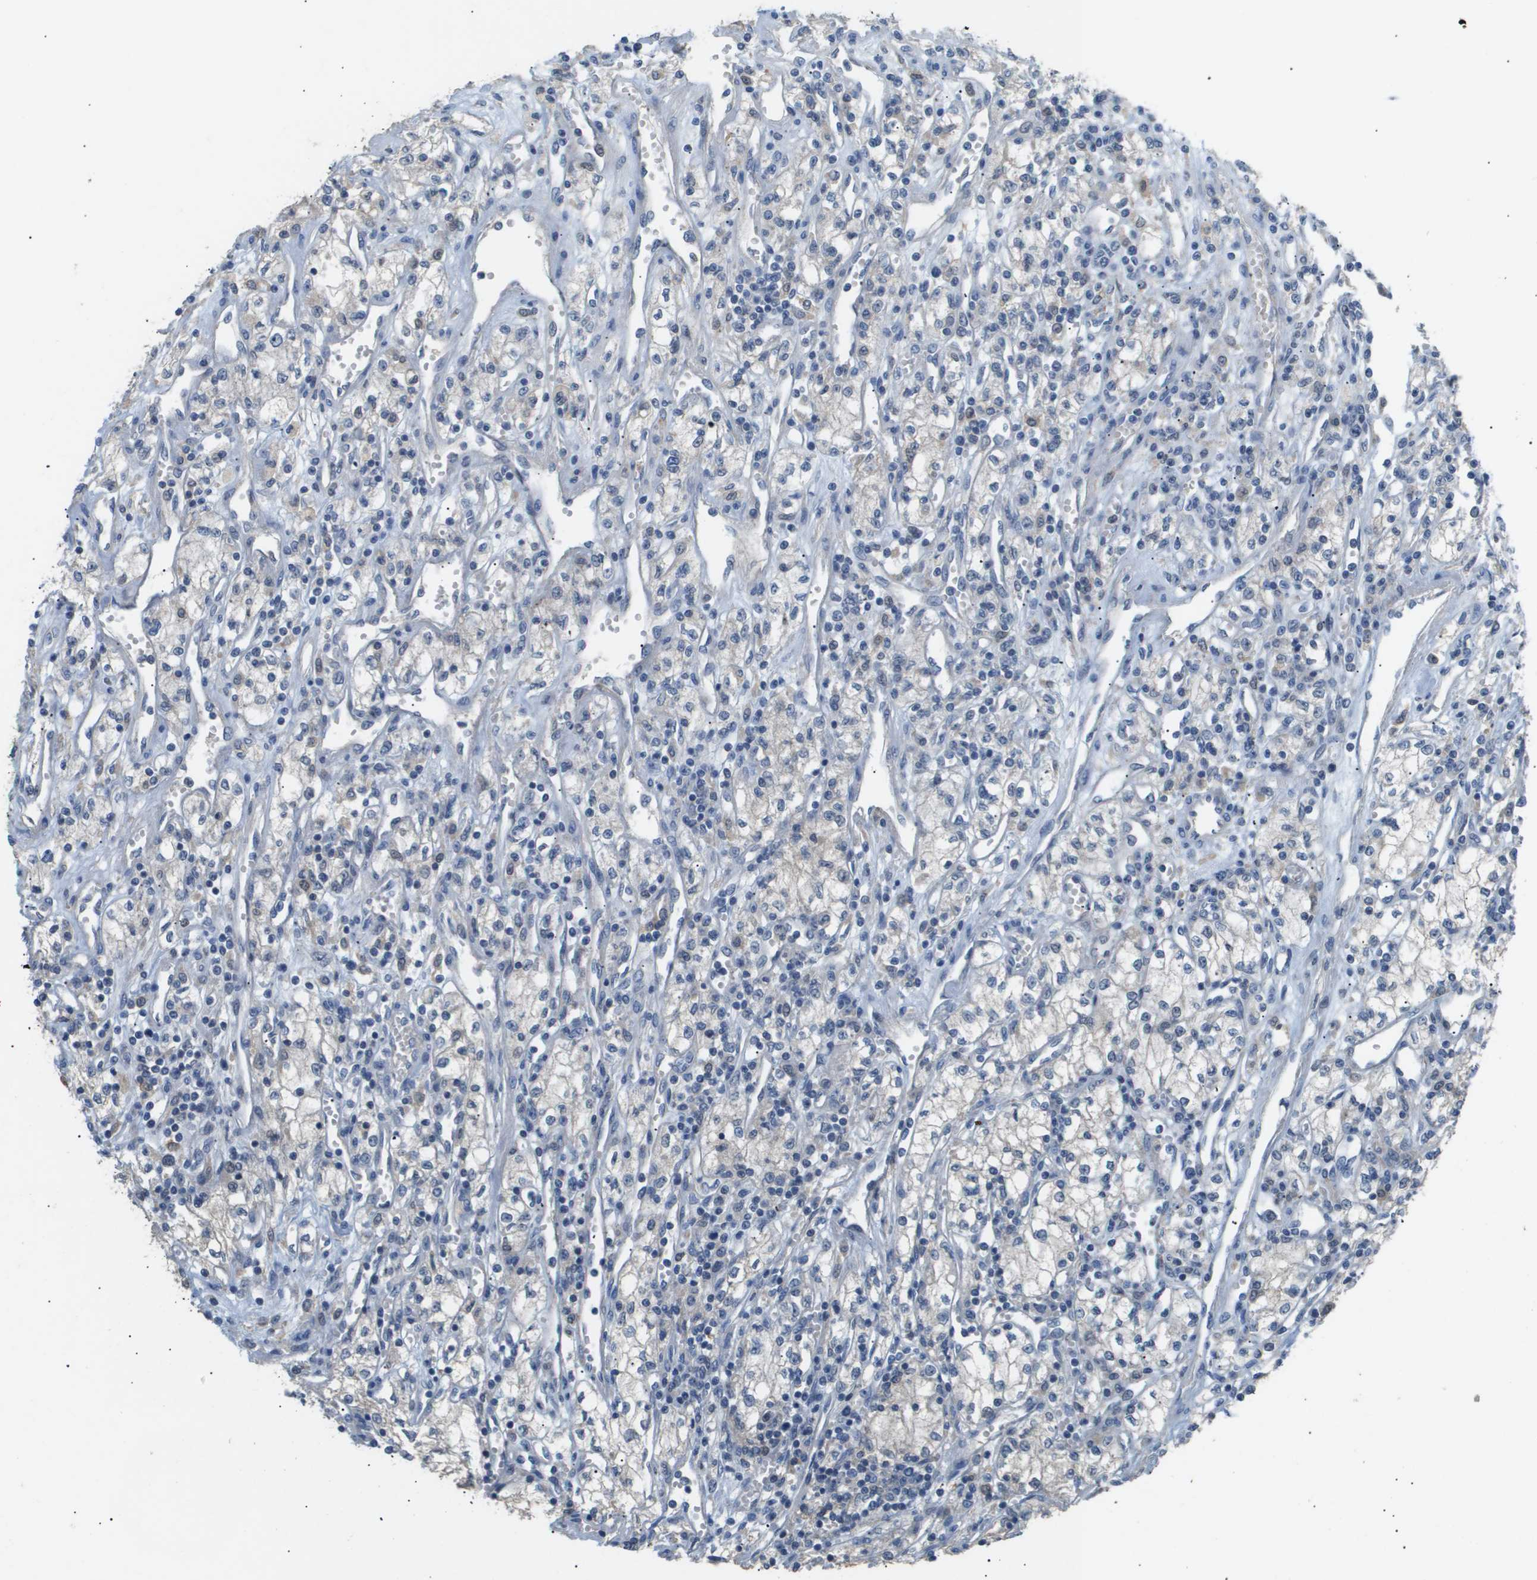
{"staining": {"intensity": "weak", "quantity": "25%-75%", "location": "cytoplasmic/membranous"}, "tissue": "renal cancer", "cell_type": "Tumor cells", "image_type": "cancer", "snomed": [{"axis": "morphology", "description": "Adenocarcinoma, NOS"}, {"axis": "topography", "description": "Kidney"}], "caption": "A low amount of weak cytoplasmic/membranous staining is seen in about 25%-75% of tumor cells in renal adenocarcinoma tissue.", "gene": "AKR1A1", "patient": {"sex": "male", "age": 59}}